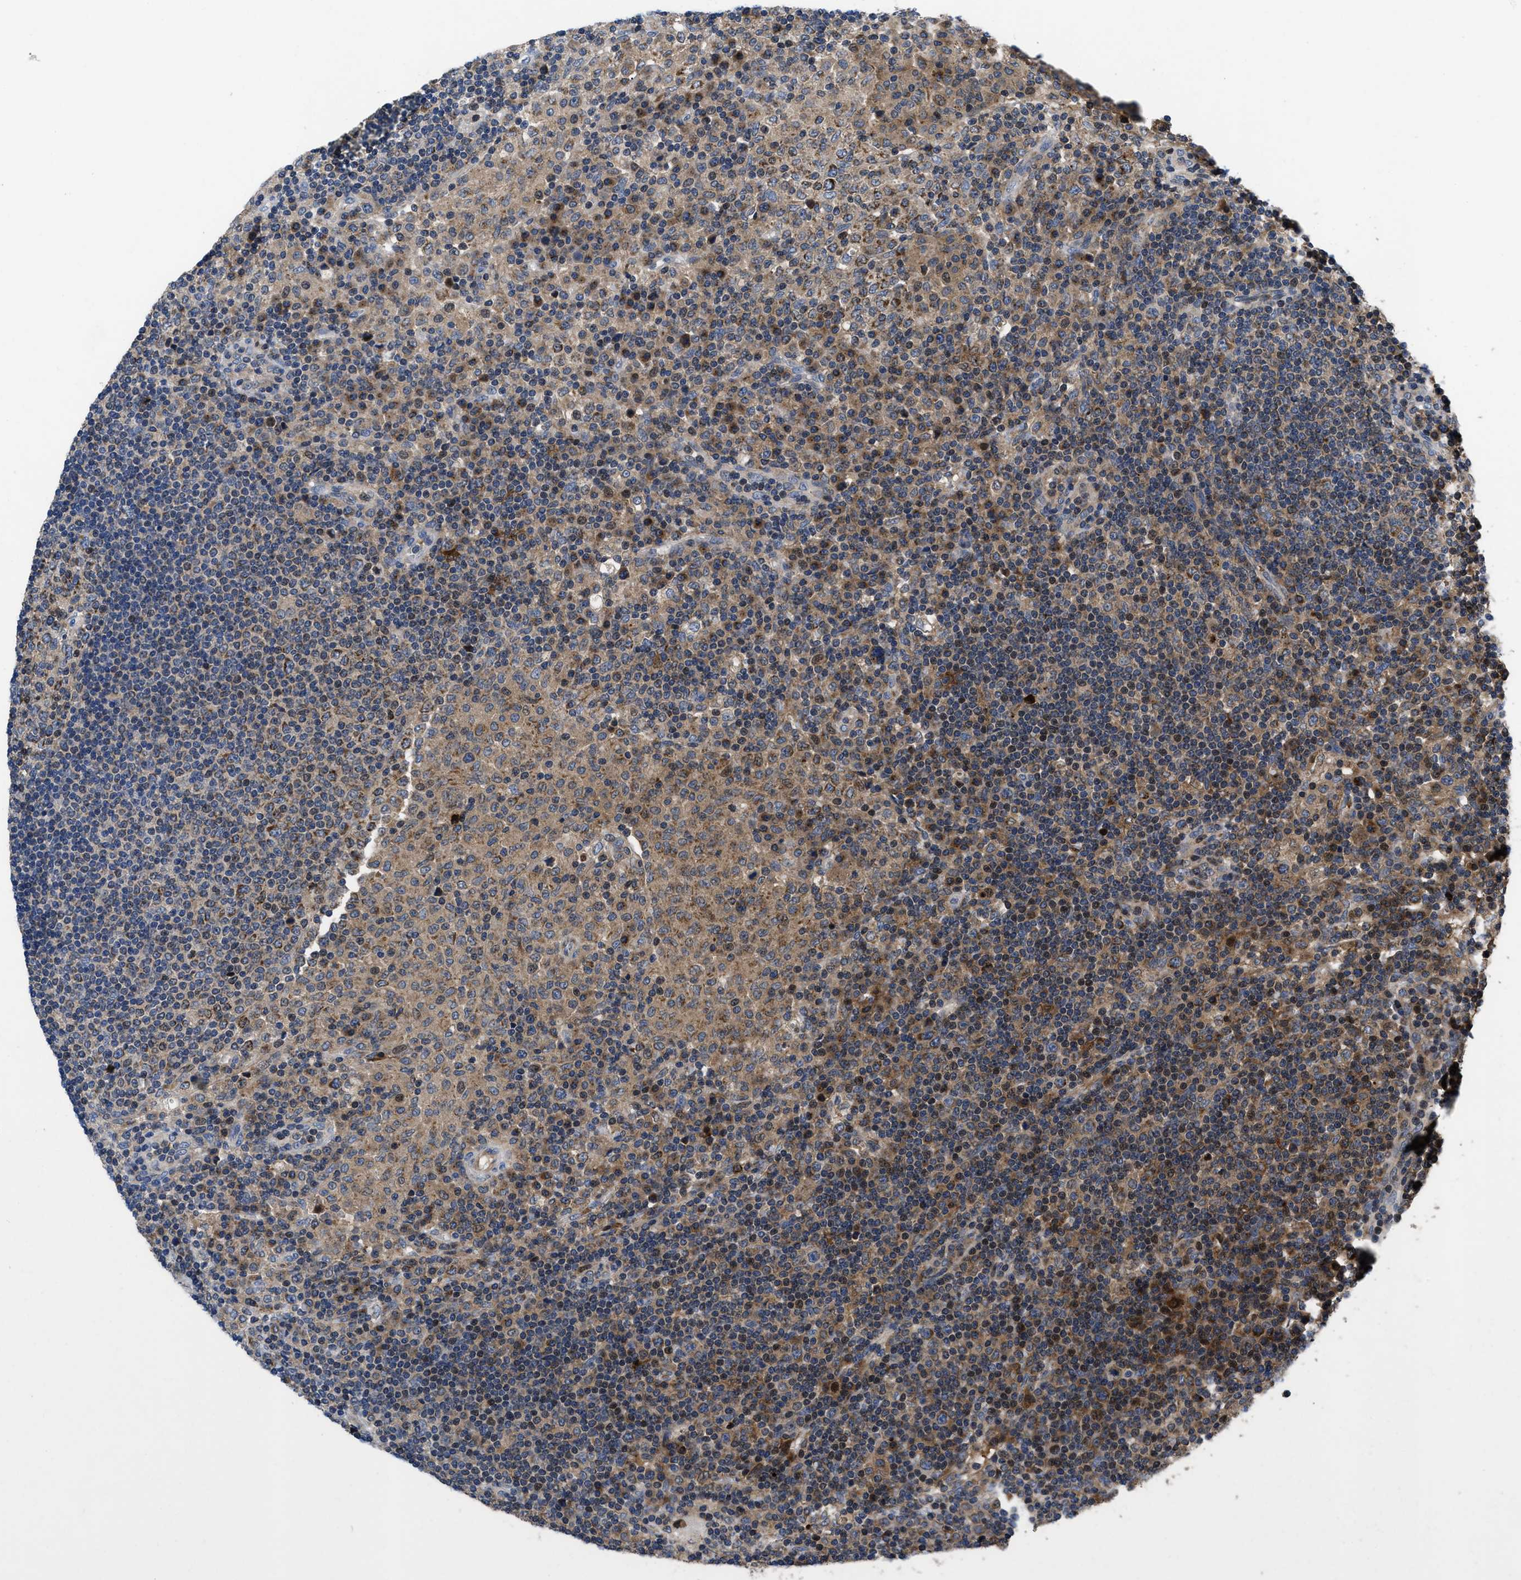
{"staining": {"intensity": "moderate", "quantity": ">75%", "location": "cytoplasmic/membranous"}, "tissue": "lymph node", "cell_type": "Germinal center cells", "image_type": "normal", "snomed": [{"axis": "morphology", "description": "Normal tissue, NOS"}, {"axis": "topography", "description": "Lymph node"}], "caption": "About >75% of germinal center cells in unremarkable lymph node show moderate cytoplasmic/membranous protein positivity as visualized by brown immunohistochemical staining.", "gene": "YBEY", "patient": {"sex": "female", "age": 53}}